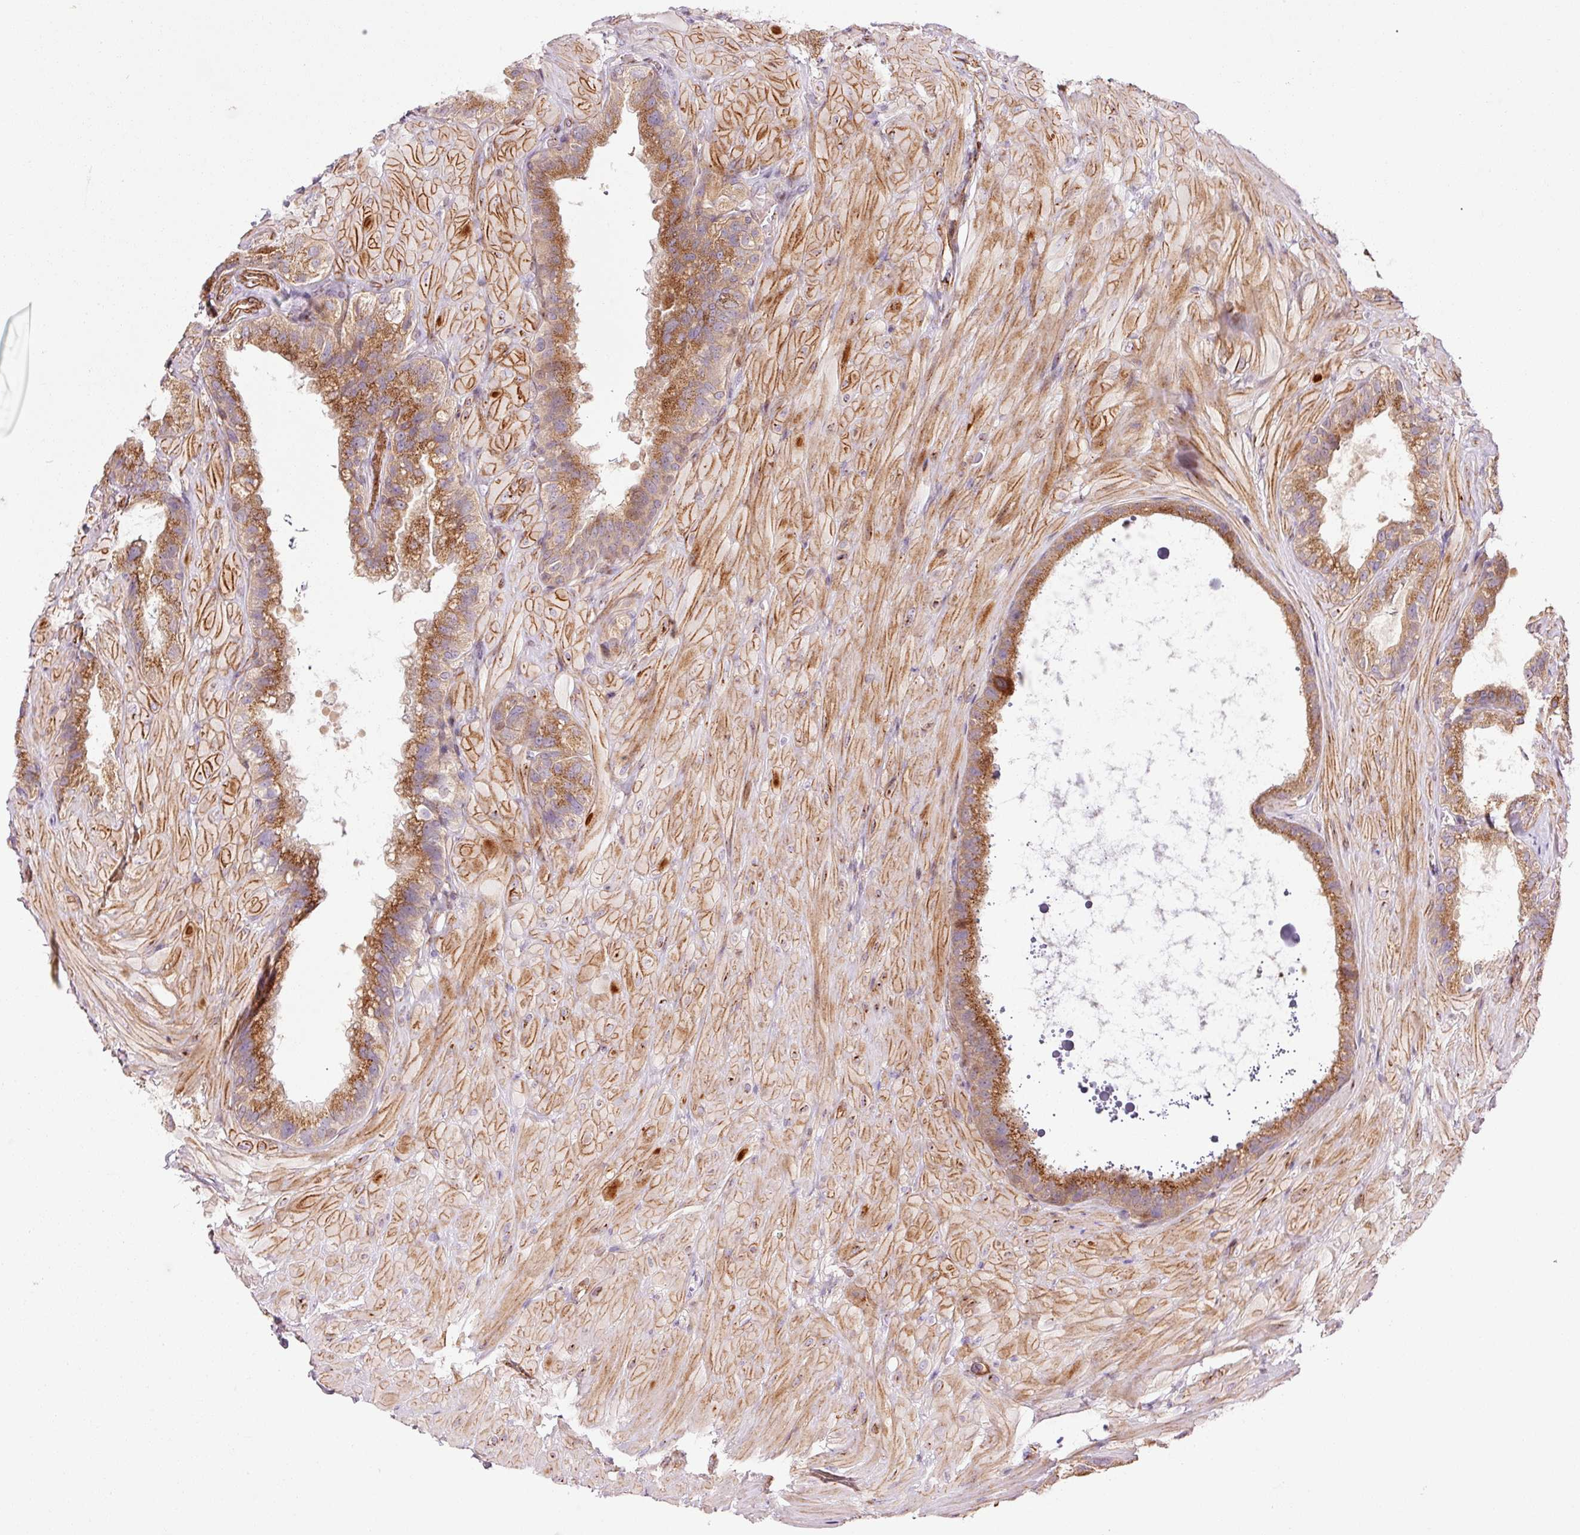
{"staining": {"intensity": "strong", "quantity": ">75%", "location": "cytoplasmic/membranous"}, "tissue": "seminal vesicle", "cell_type": "Glandular cells", "image_type": "normal", "snomed": [{"axis": "morphology", "description": "Normal tissue, NOS"}, {"axis": "topography", "description": "Seminal veicle"}, {"axis": "topography", "description": "Peripheral nerve tissue"}], "caption": "Protein expression by immunohistochemistry displays strong cytoplasmic/membranous positivity in approximately >75% of glandular cells in normal seminal vesicle.", "gene": "LIMK2", "patient": {"sex": "male", "age": 76}}